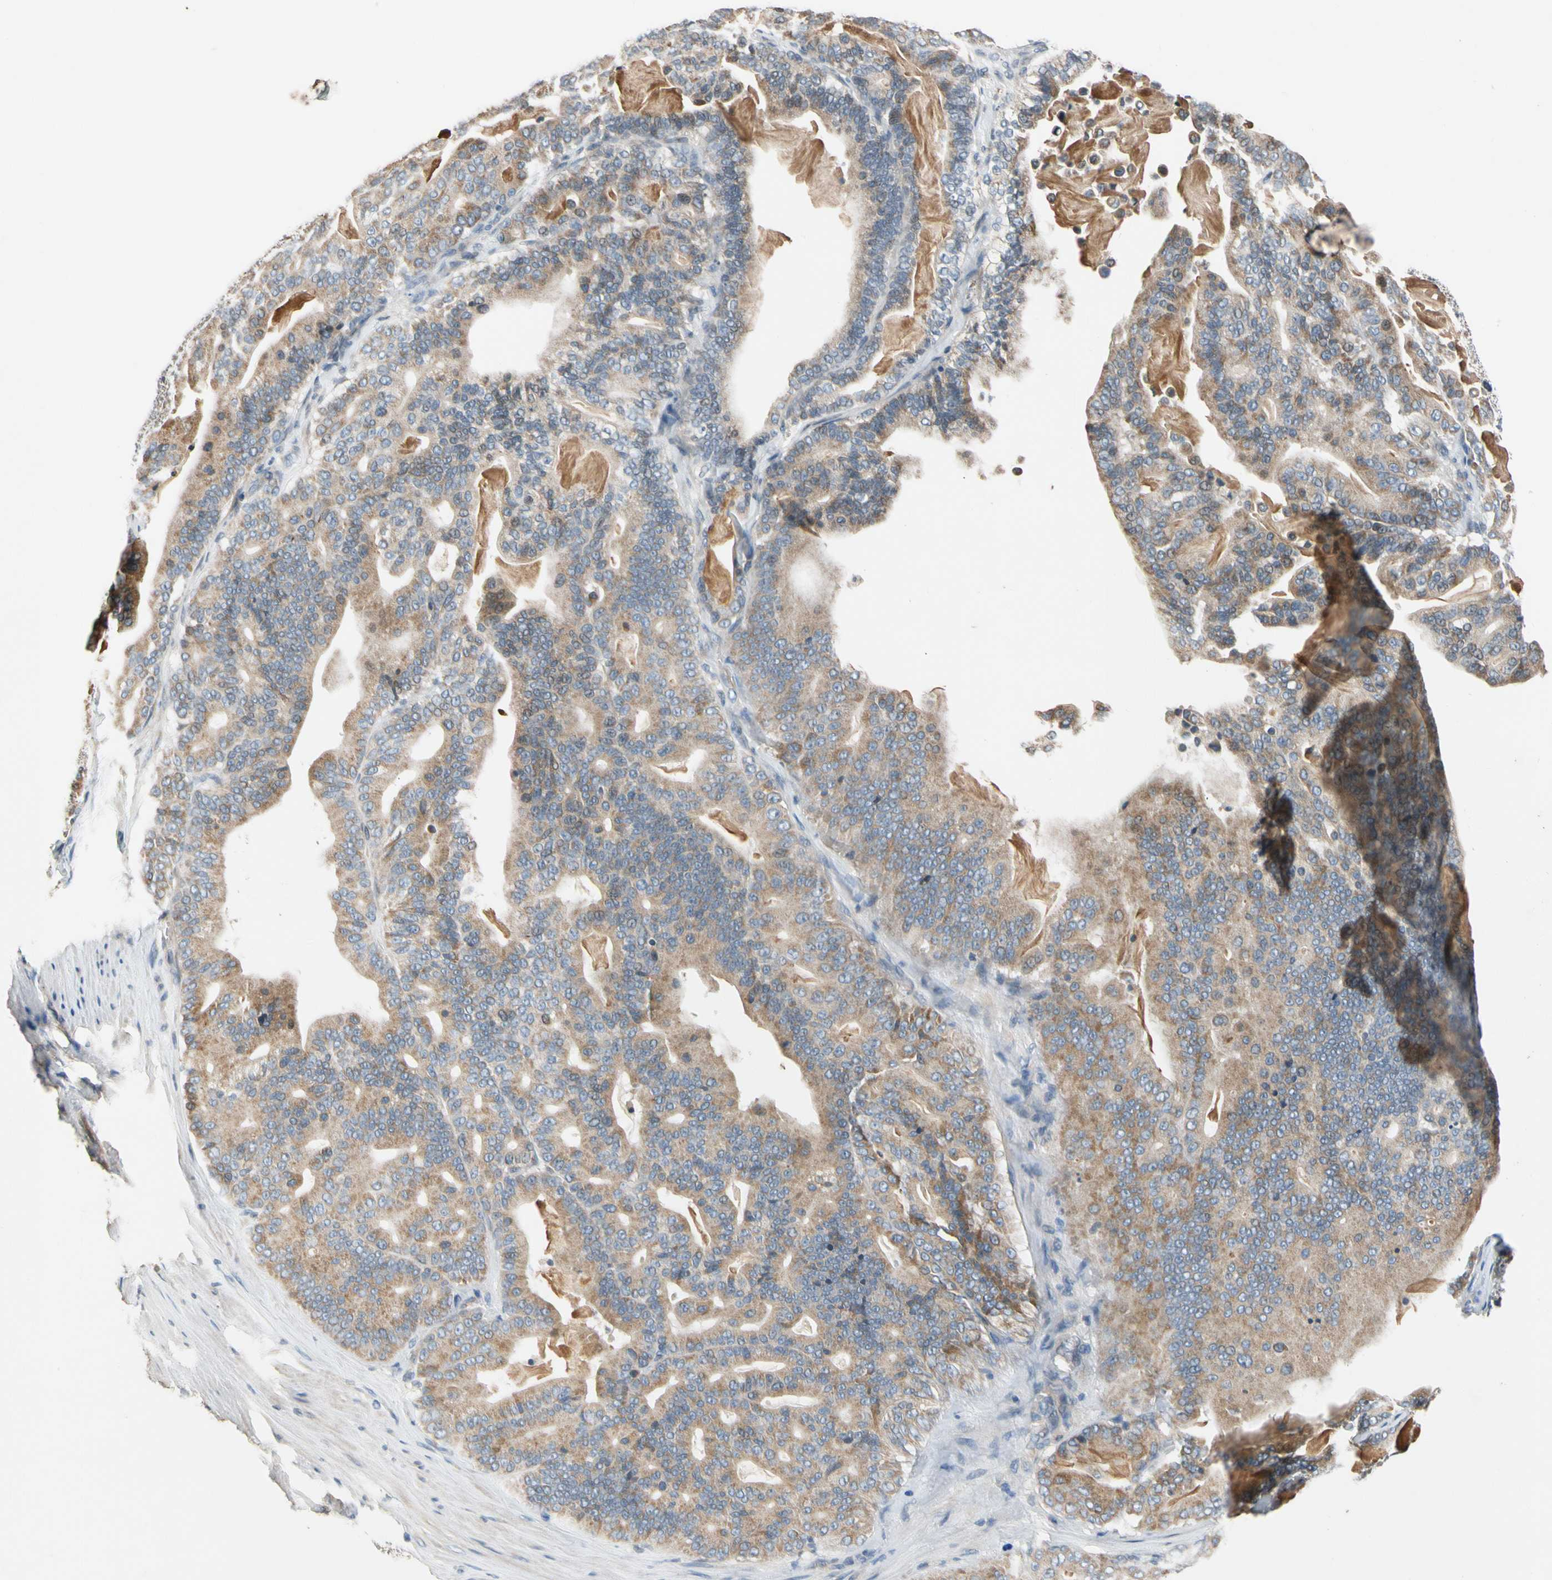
{"staining": {"intensity": "weak", "quantity": "25%-75%", "location": "cytoplasmic/membranous"}, "tissue": "pancreatic cancer", "cell_type": "Tumor cells", "image_type": "cancer", "snomed": [{"axis": "morphology", "description": "Adenocarcinoma, NOS"}, {"axis": "topography", "description": "Pancreas"}], "caption": "A low amount of weak cytoplasmic/membranous positivity is present in approximately 25%-75% of tumor cells in adenocarcinoma (pancreatic) tissue.", "gene": "SOX30", "patient": {"sex": "male", "age": 63}}